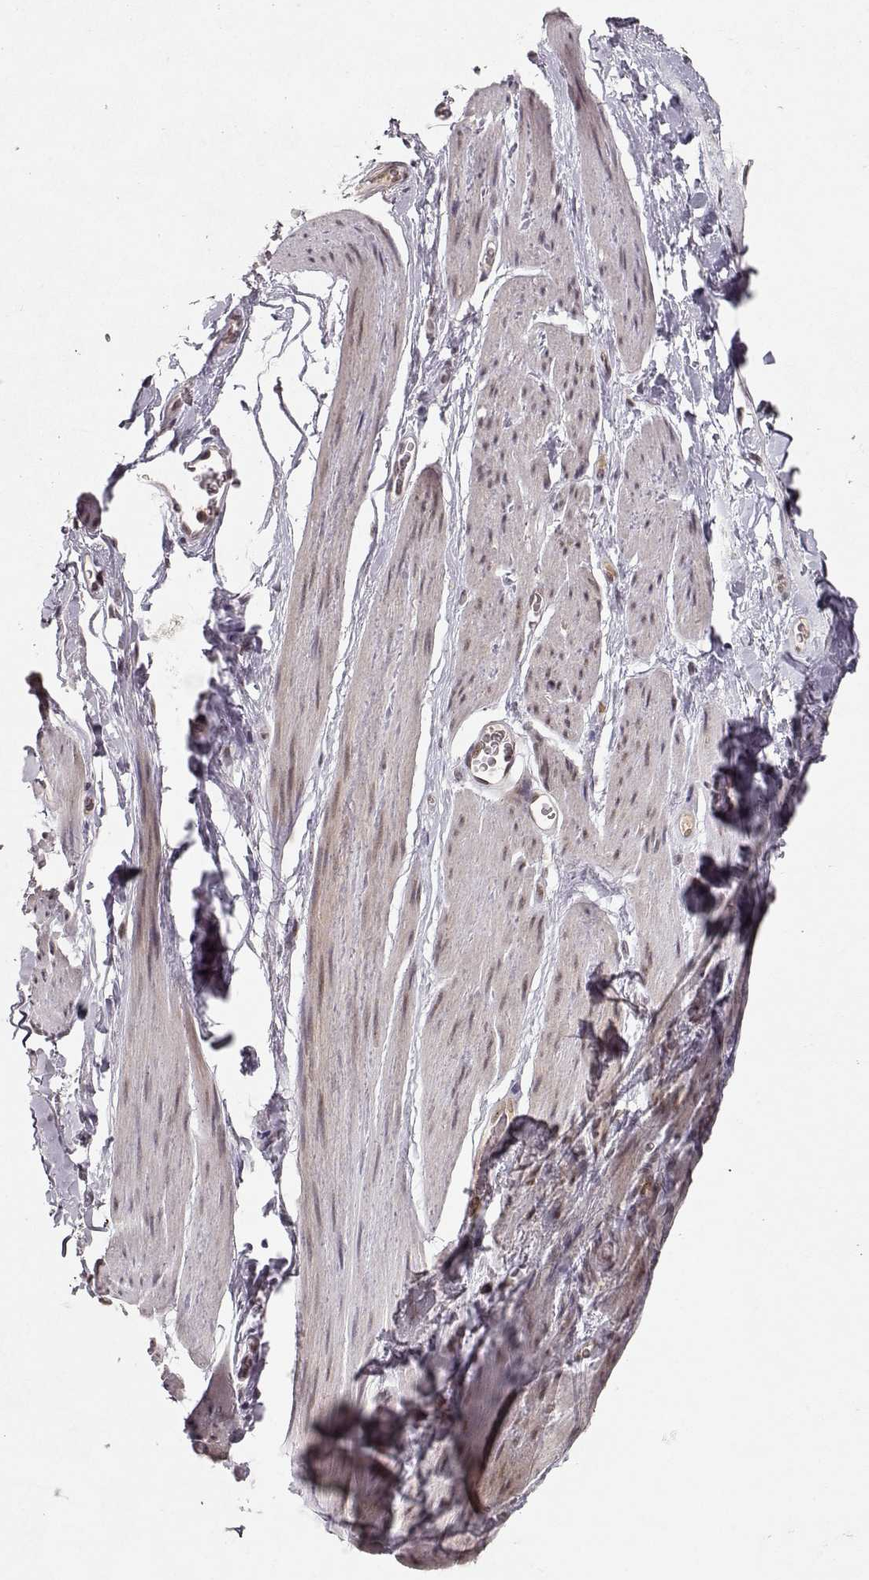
{"staining": {"intensity": "negative", "quantity": "none", "location": "none"}, "tissue": "soft tissue", "cell_type": "Fibroblasts", "image_type": "normal", "snomed": [{"axis": "morphology", "description": "Normal tissue, NOS"}, {"axis": "topography", "description": "Anal"}, {"axis": "topography", "description": "Peripheral nerve tissue"}], "caption": "IHC histopathology image of normal soft tissue: human soft tissue stained with DAB reveals no significant protein expression in fibroblasts.", "gene": "CSNK2A1", "patient": {"sex": "male", "age": 53}}